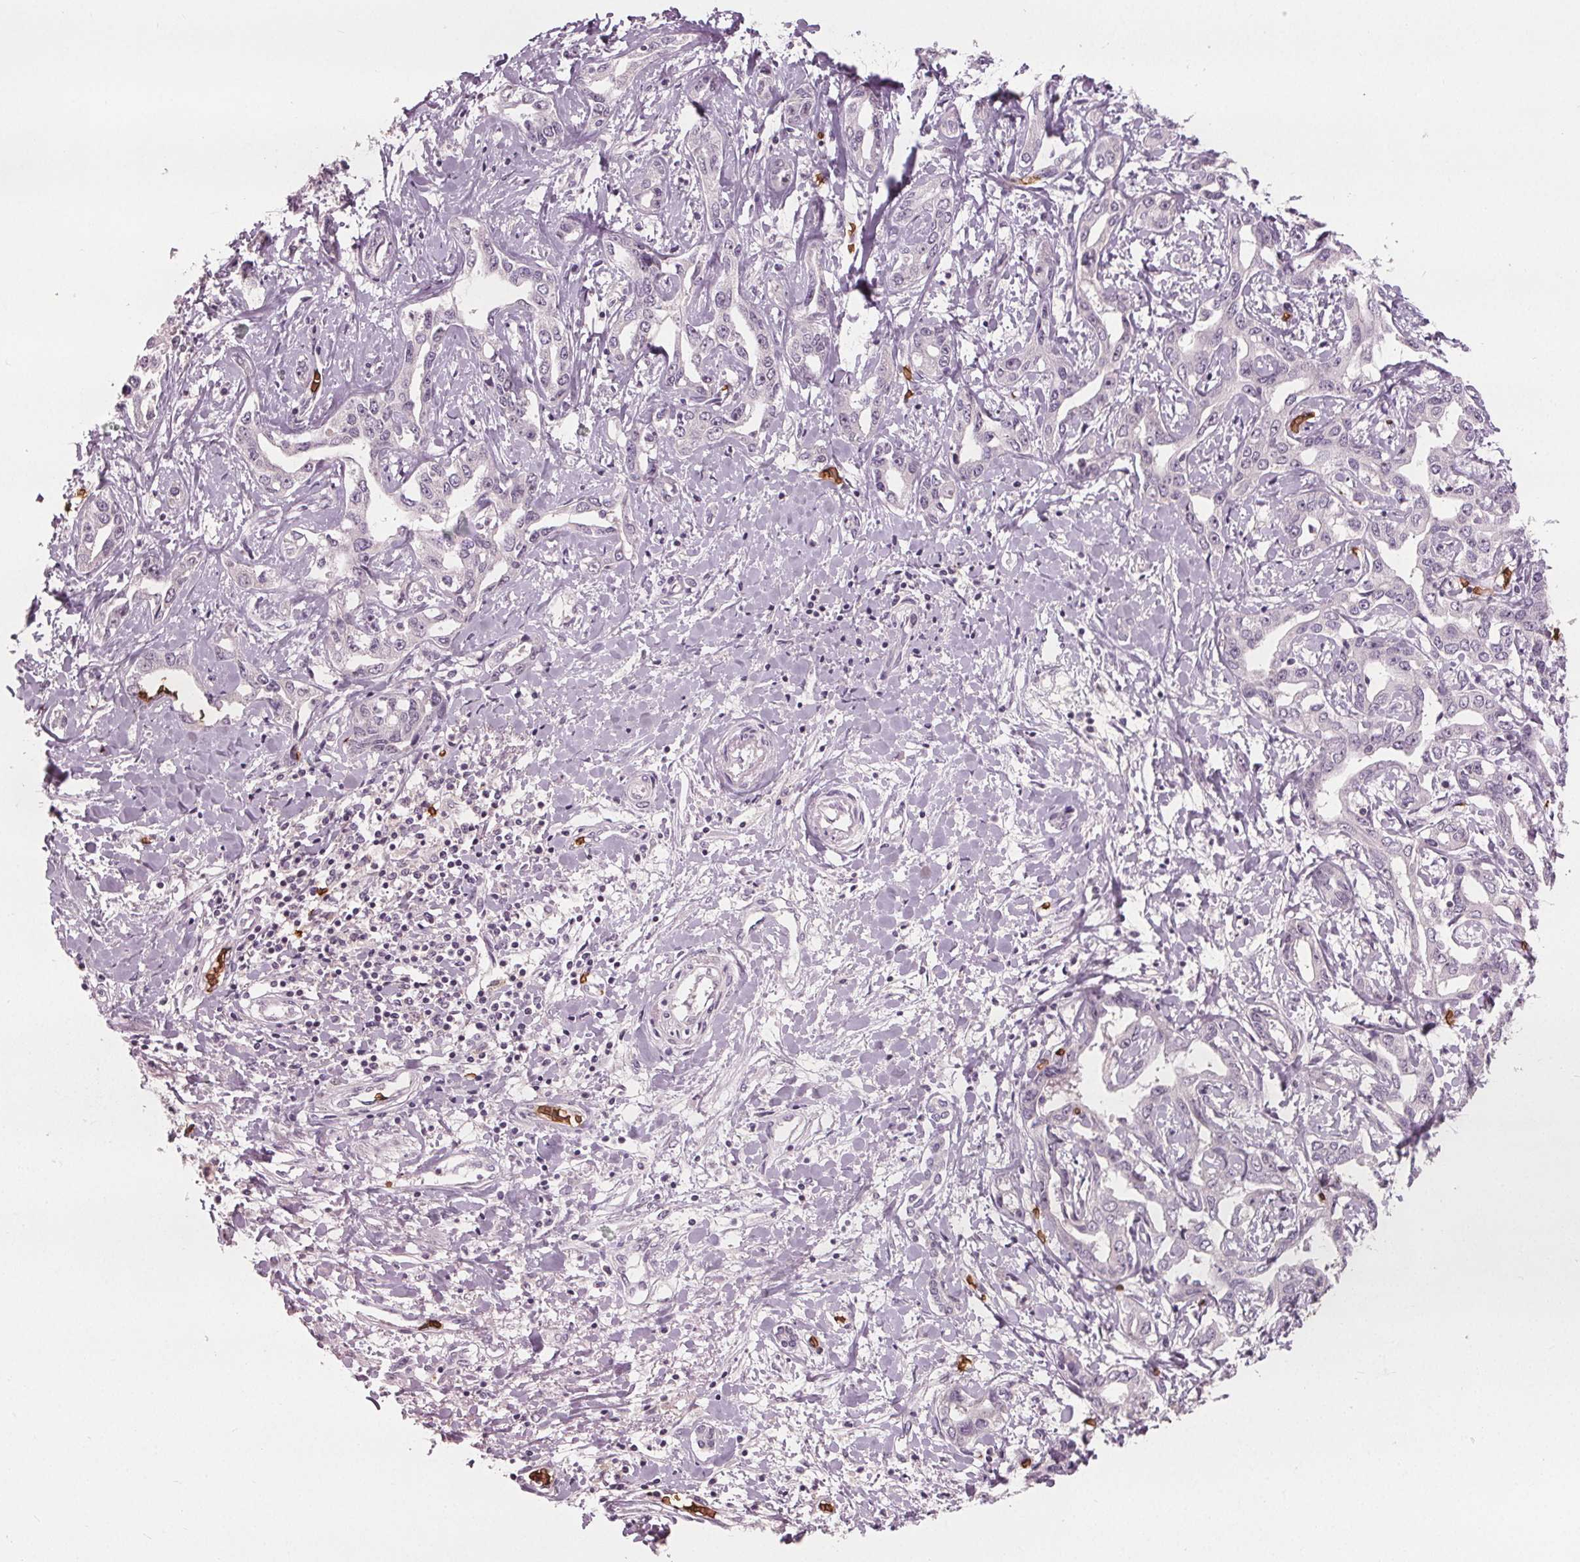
{"staining": {"intensity": "negative", "quantity": "none", "location": "none"}, "tissue": "liver cancer", "cell_type": "Tumor cells", "image_type": "cancer", "snomed": [{"axis": "morphology", "description": "Cholangiocarcinoma"}, {"axis": "topography", "description": "Liver"}], "caption": "High power microscopy histopathology image of an immunohistochemistry (IHC) histopathology image of cholangiocarcinoma (liver), revealing no significant staining in tumor cells.", "gene": "SLC4A1", "patient": {"sex": "male", "age": 59}}